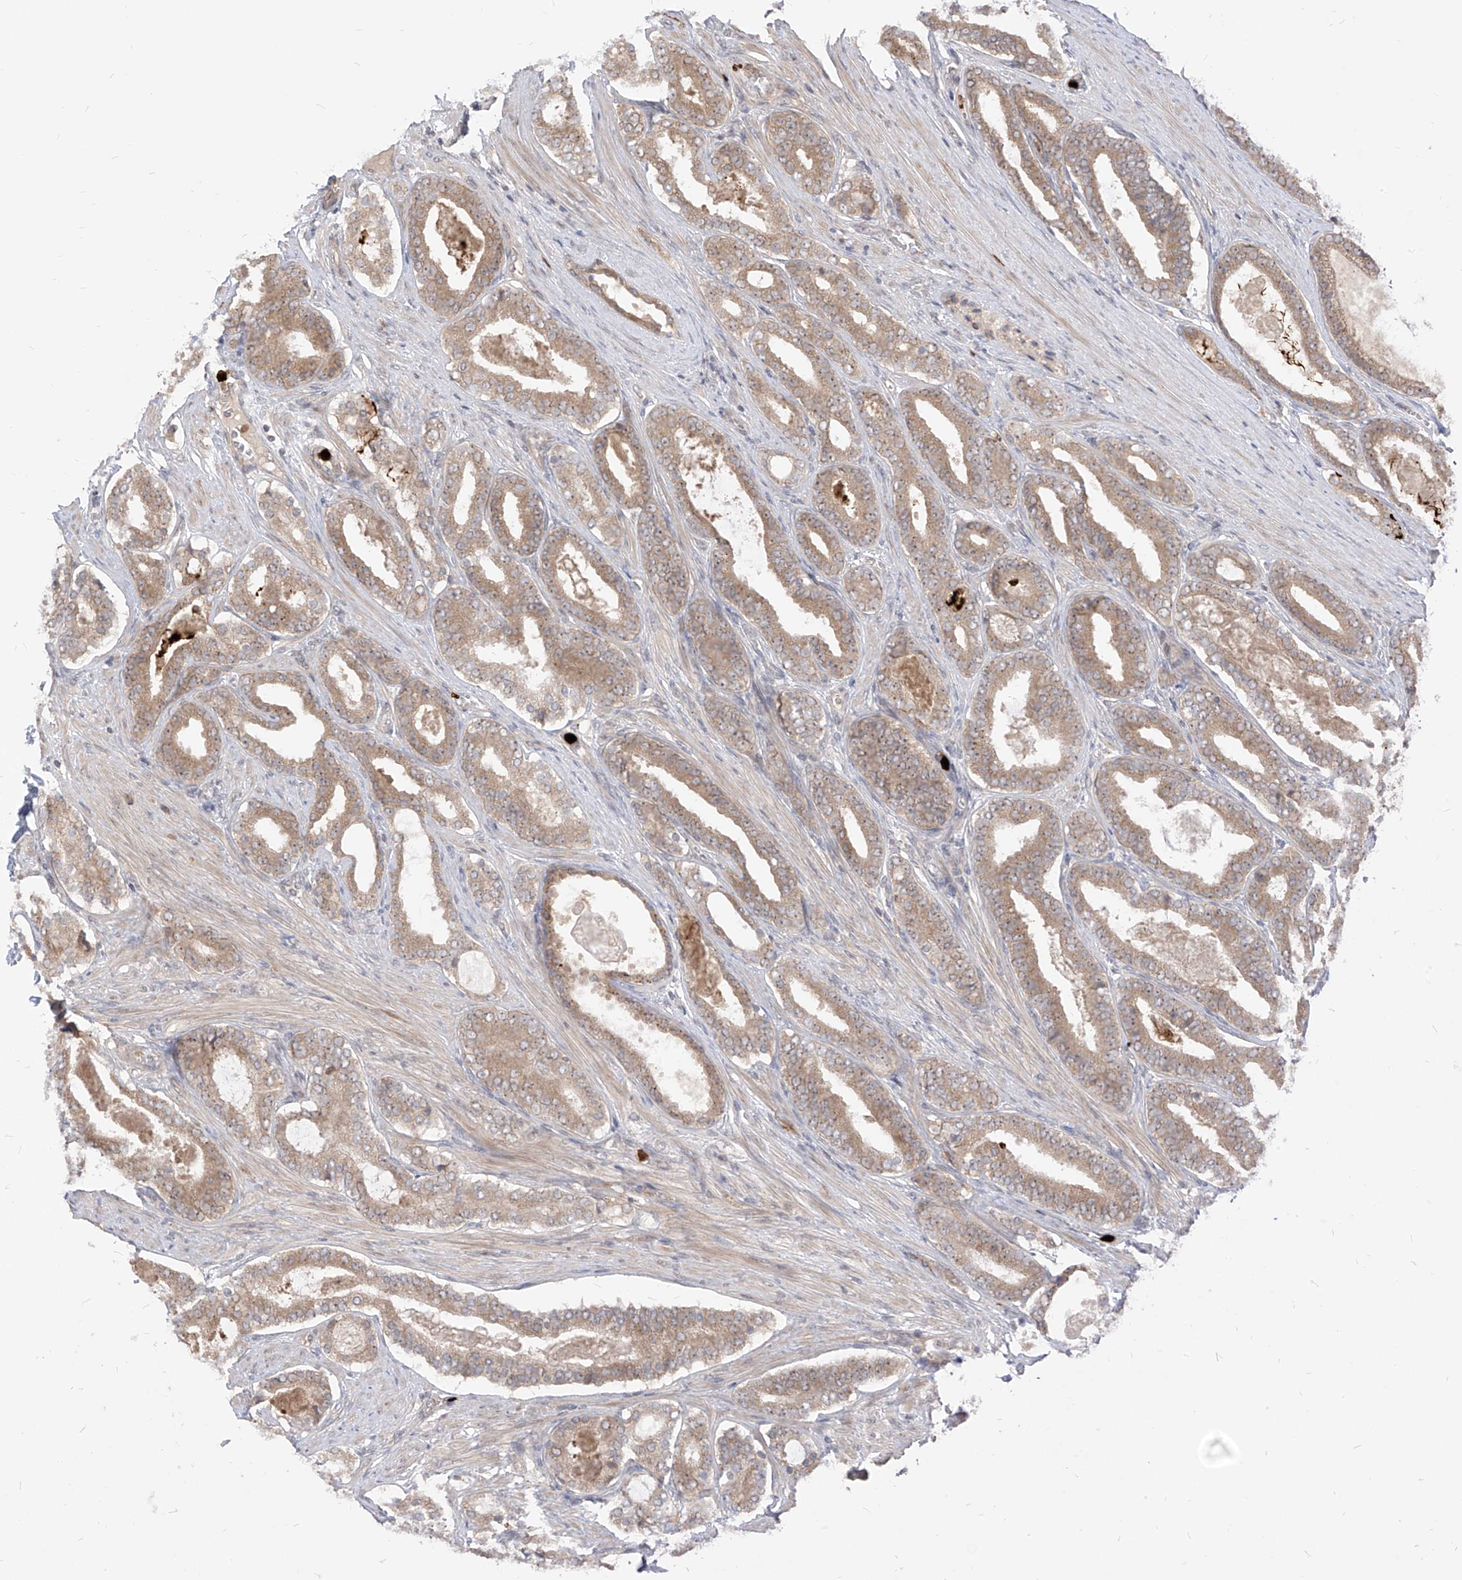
{"staining": {"intensity": "moderate", "quantity": ">75%", "location": "cytoplasmic/membranous"}, "tissue": "prostate cancer", "cell_type": "Tumor cells", "image_type": "cancer", "snomed": [{"axis": "morphology", "description": "Adenocarcinoma, High grade"}, {"axis": "topography", "description": "Prostate"}], "caption": "High-grade adenocarcinoma (prostate) stained with immunohistochemistry reveals moderate cytoplasmic/membranous expression in about >75% of tumor cells. Using DAB (3,3'-diaminobenzidine) (brown) and hematoxylin (blue) stains, captured at high magnification using brightfield microscopy.", "gene": "CNKSR1", "patient": {"sex": "male", "age": 60}}